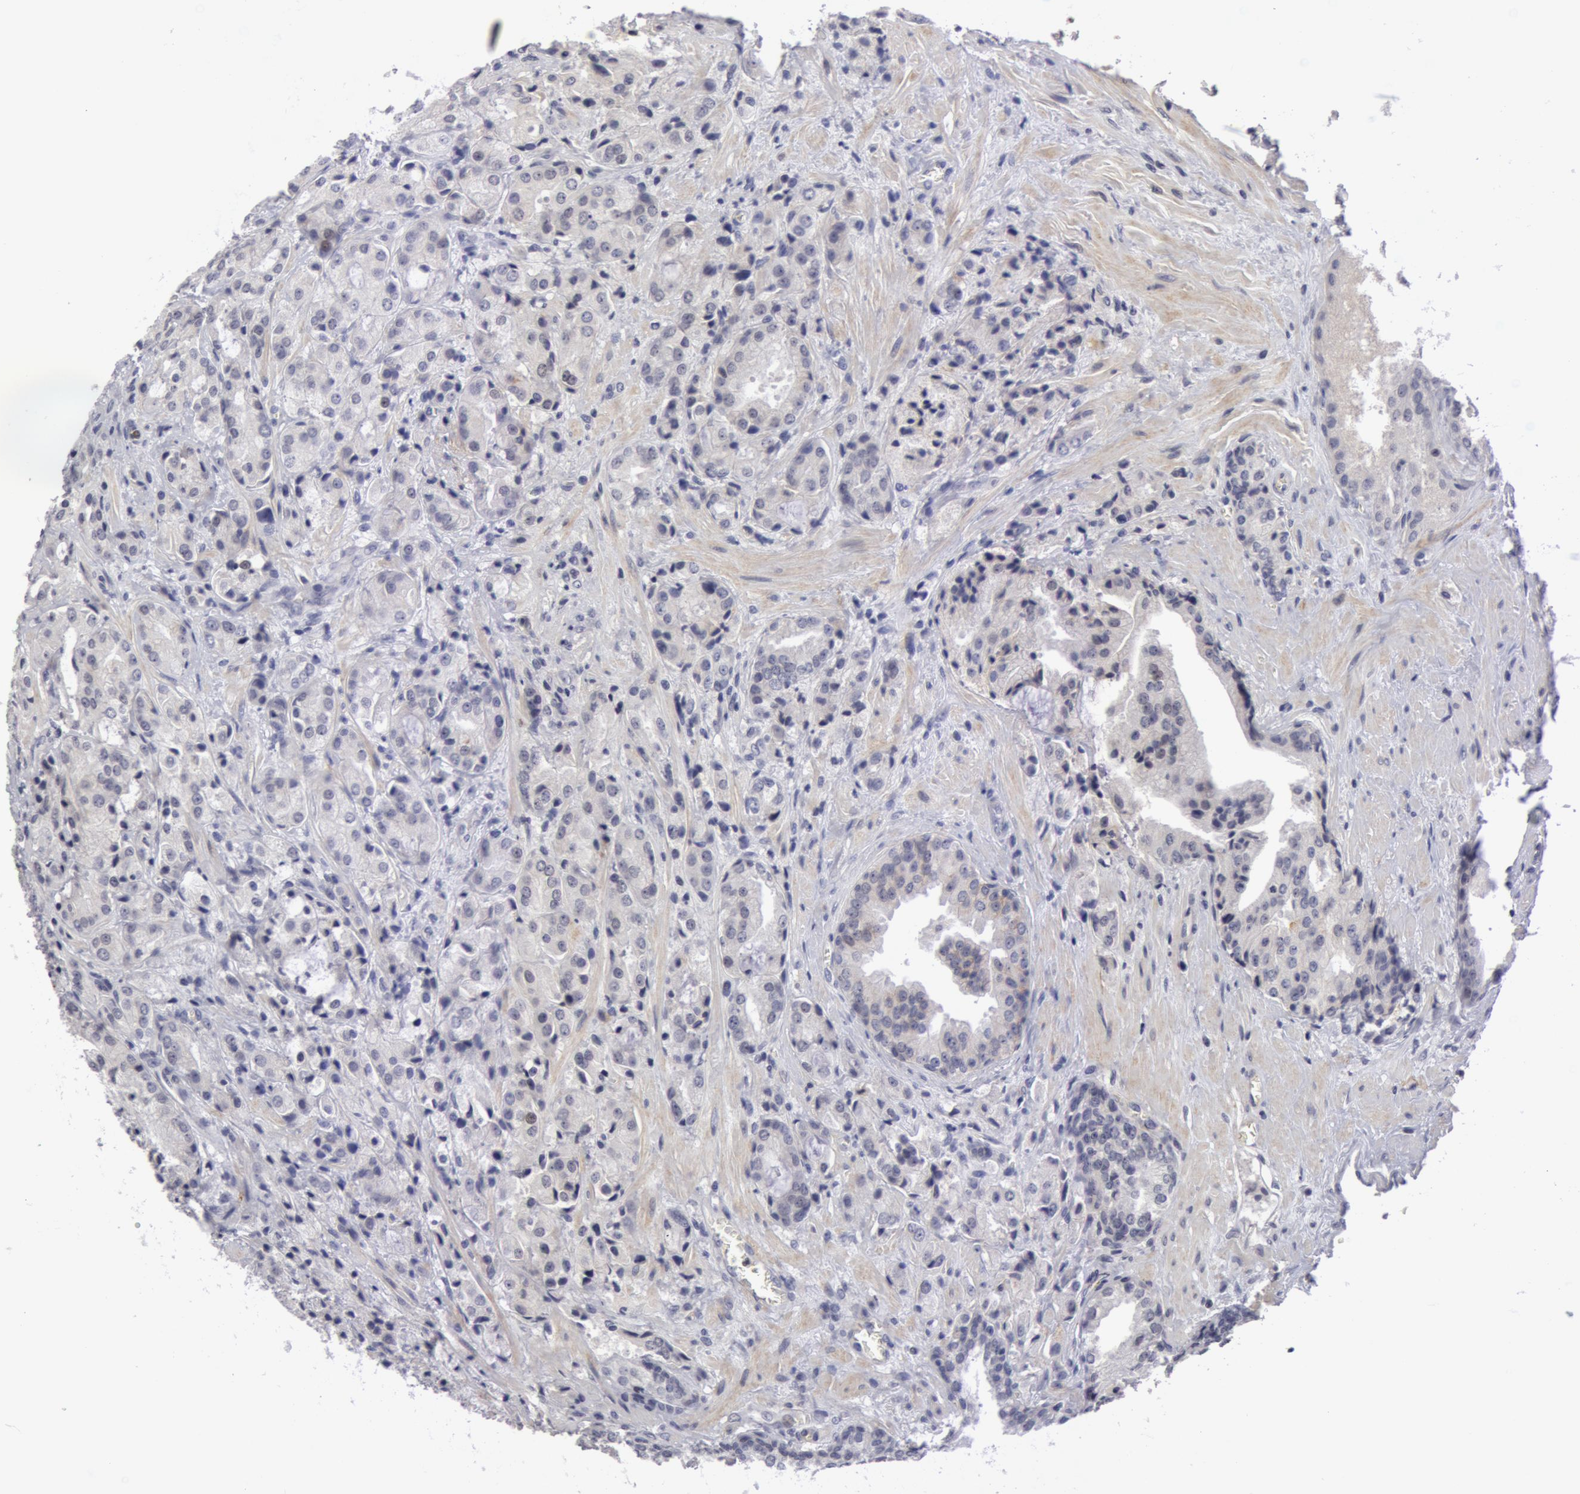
{"staining": {"intensity": "negative", "quantity": "none", "location": "none"}, "tissue": "prostate cancer", "cell_type": "Tumor cells", "image_type": "cancer", "snomed": [{"axis": "morphology", "description": "Adenocarcinoma, Medium grade"}, {"axis": "topography", "description": "Prostate"}], "caption": "There is no significant positivity in tumor cells of prostate medium-grade adenocarcinoma. Nuclei are stained in blue.", "gene": "NLGN4X", "patient": {"sex": "male", "age": 70}}